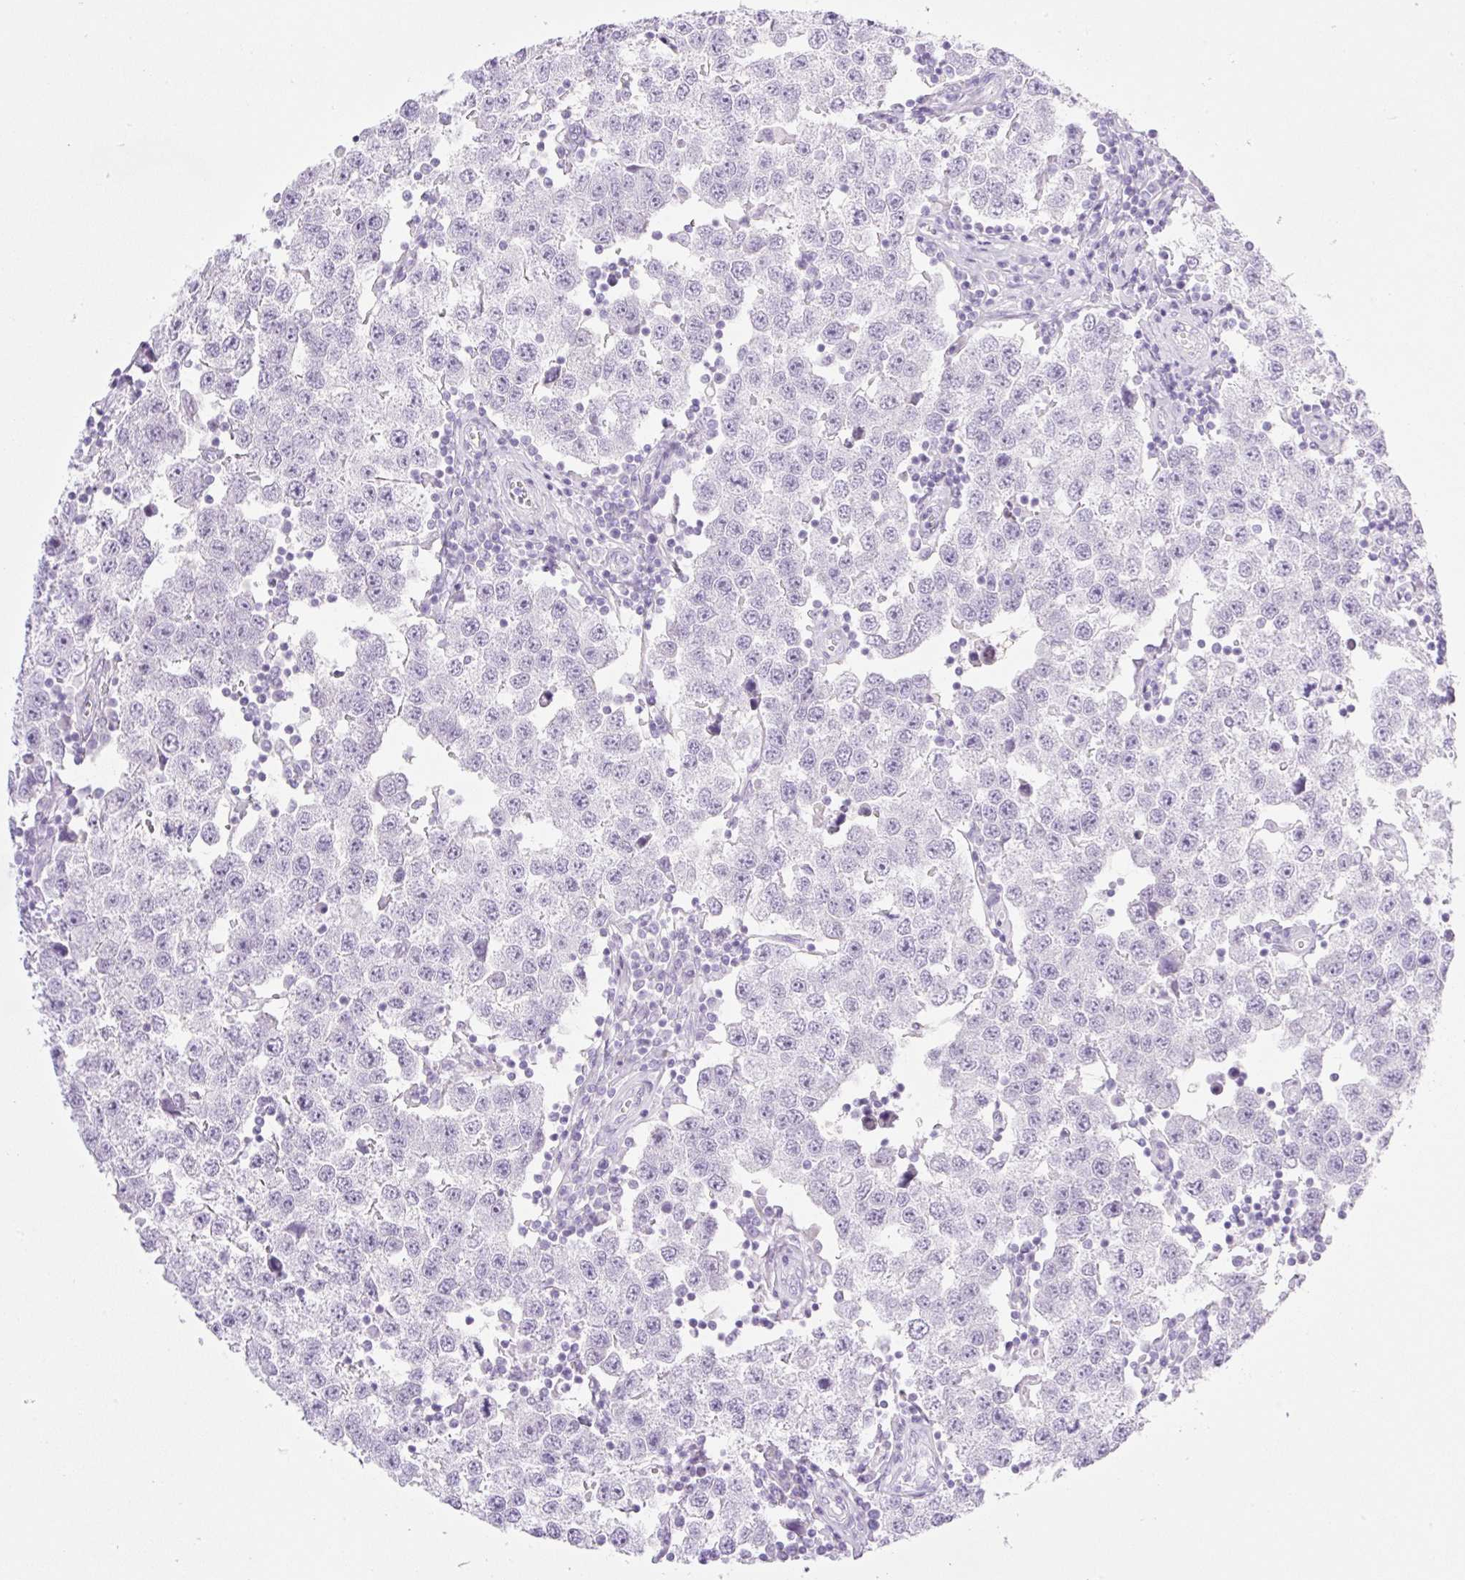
{"staining": {"intensity": "negative", "quantity": "none", "location": "none"}, "tissue": "testis cancer", "cell_type": "Tumor cells", "image_type": "cancer", "snomed": [{"axis": "morphology", "description": "Seminoma, NOS"}, {"axis": "topography", "description": "Testis"}], "caption": "This micrograph is of seminoma (testis) stained with immunohistochemistry to label a protein in brown with the nuclei are counter-stained blue. There is no expression in tumor cells.", "gene": "SPRR4", "patient": {"sex": "male", "age": 34}}